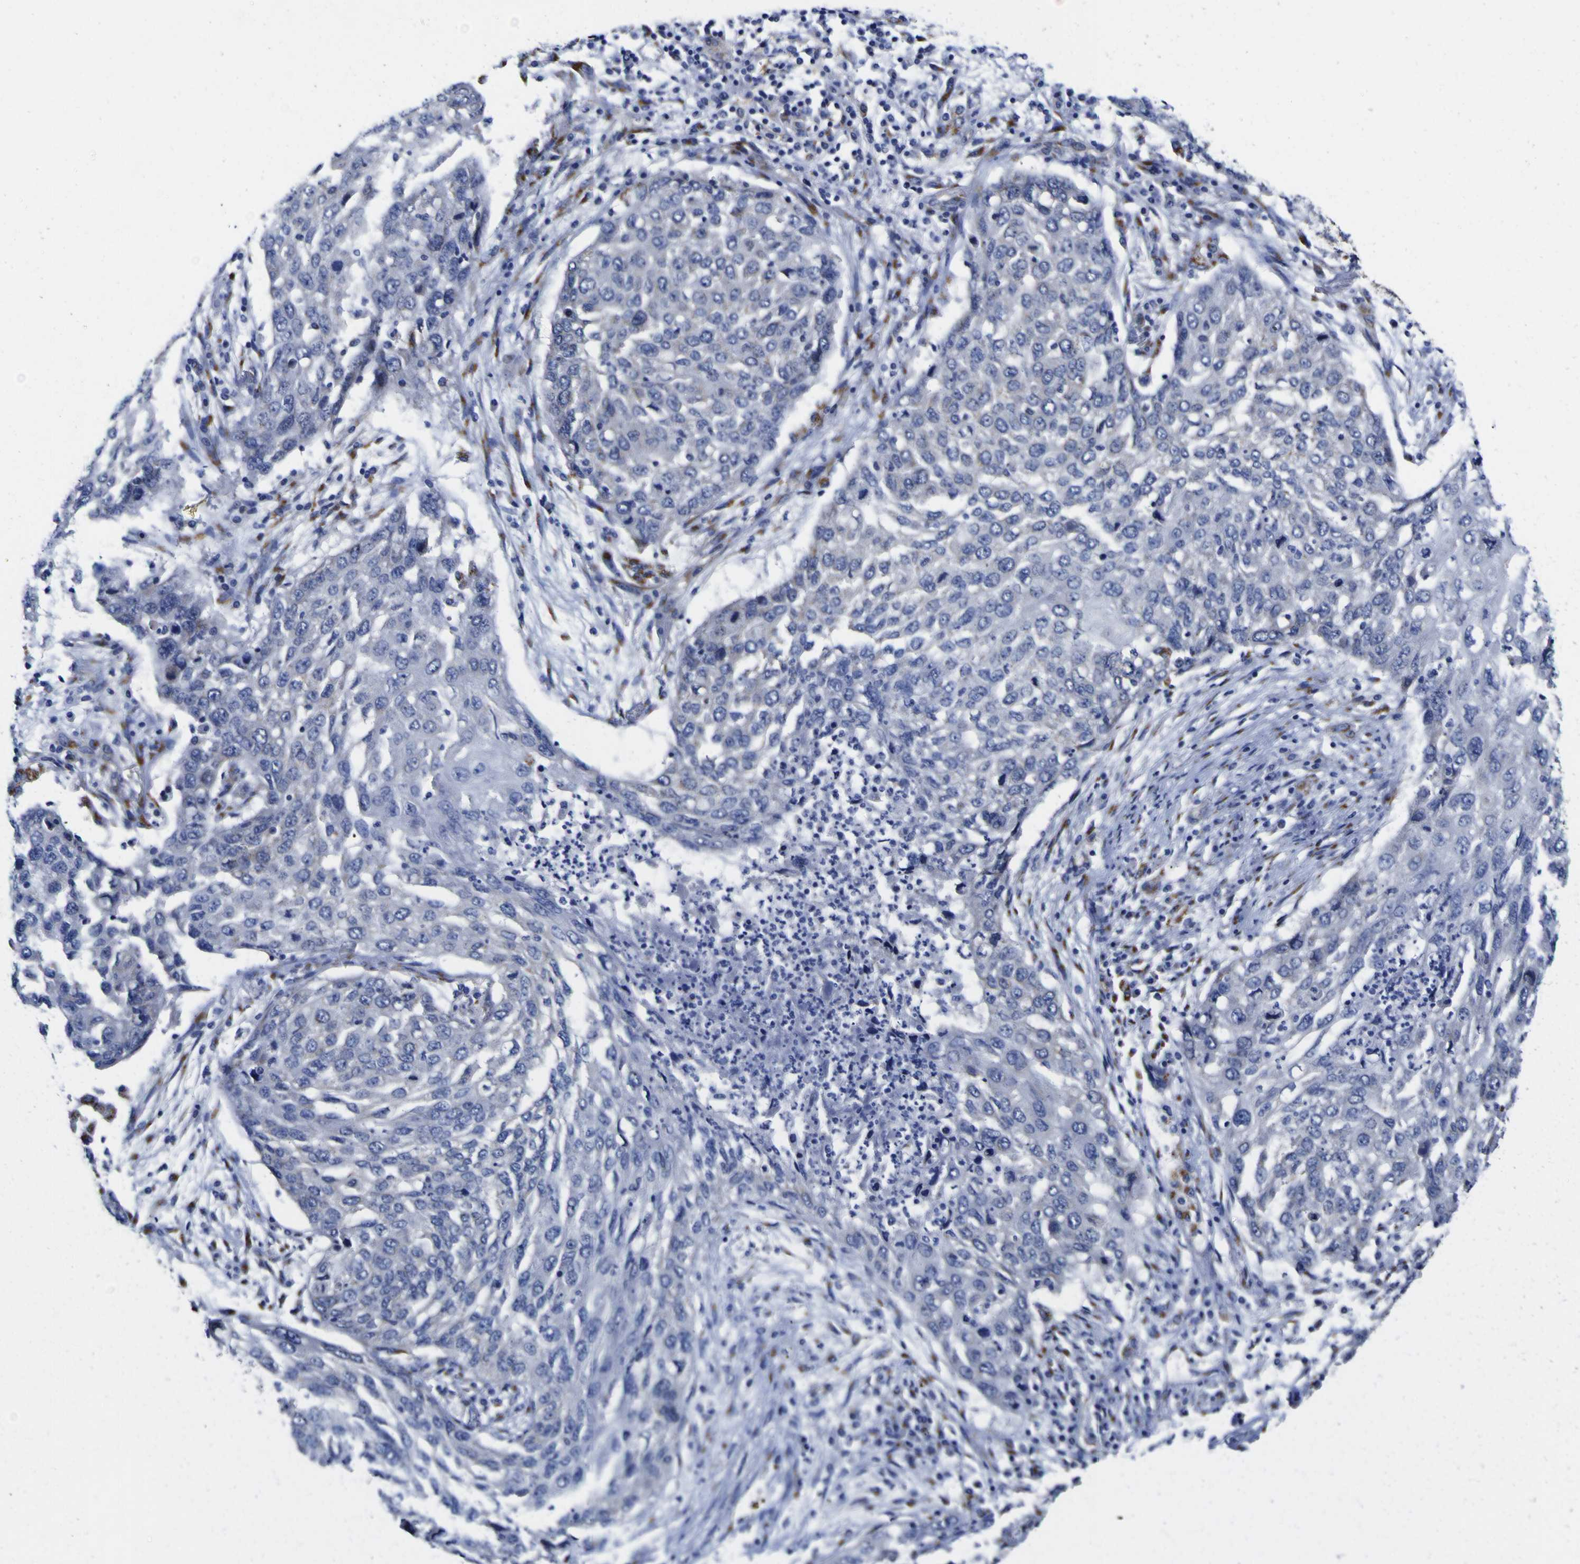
{"staining": {"intensity": "negative", "quantity": "none", "location": "none"}, "tissue": "lung cancer", "cell_type": "Tumor cells", "image_type": "cancer", "snomed": [{"axis": "morphology", "description": "Squamous cell carcinoma, NOS"}, {"axis": "topography", "description": "Lung"}], "caption": "Tumor cells are negative for brown protein staining in squamous cell carcinoma (lung).", "gene": "GOLM1", "patient": {"sex": "female", "age": 63}}